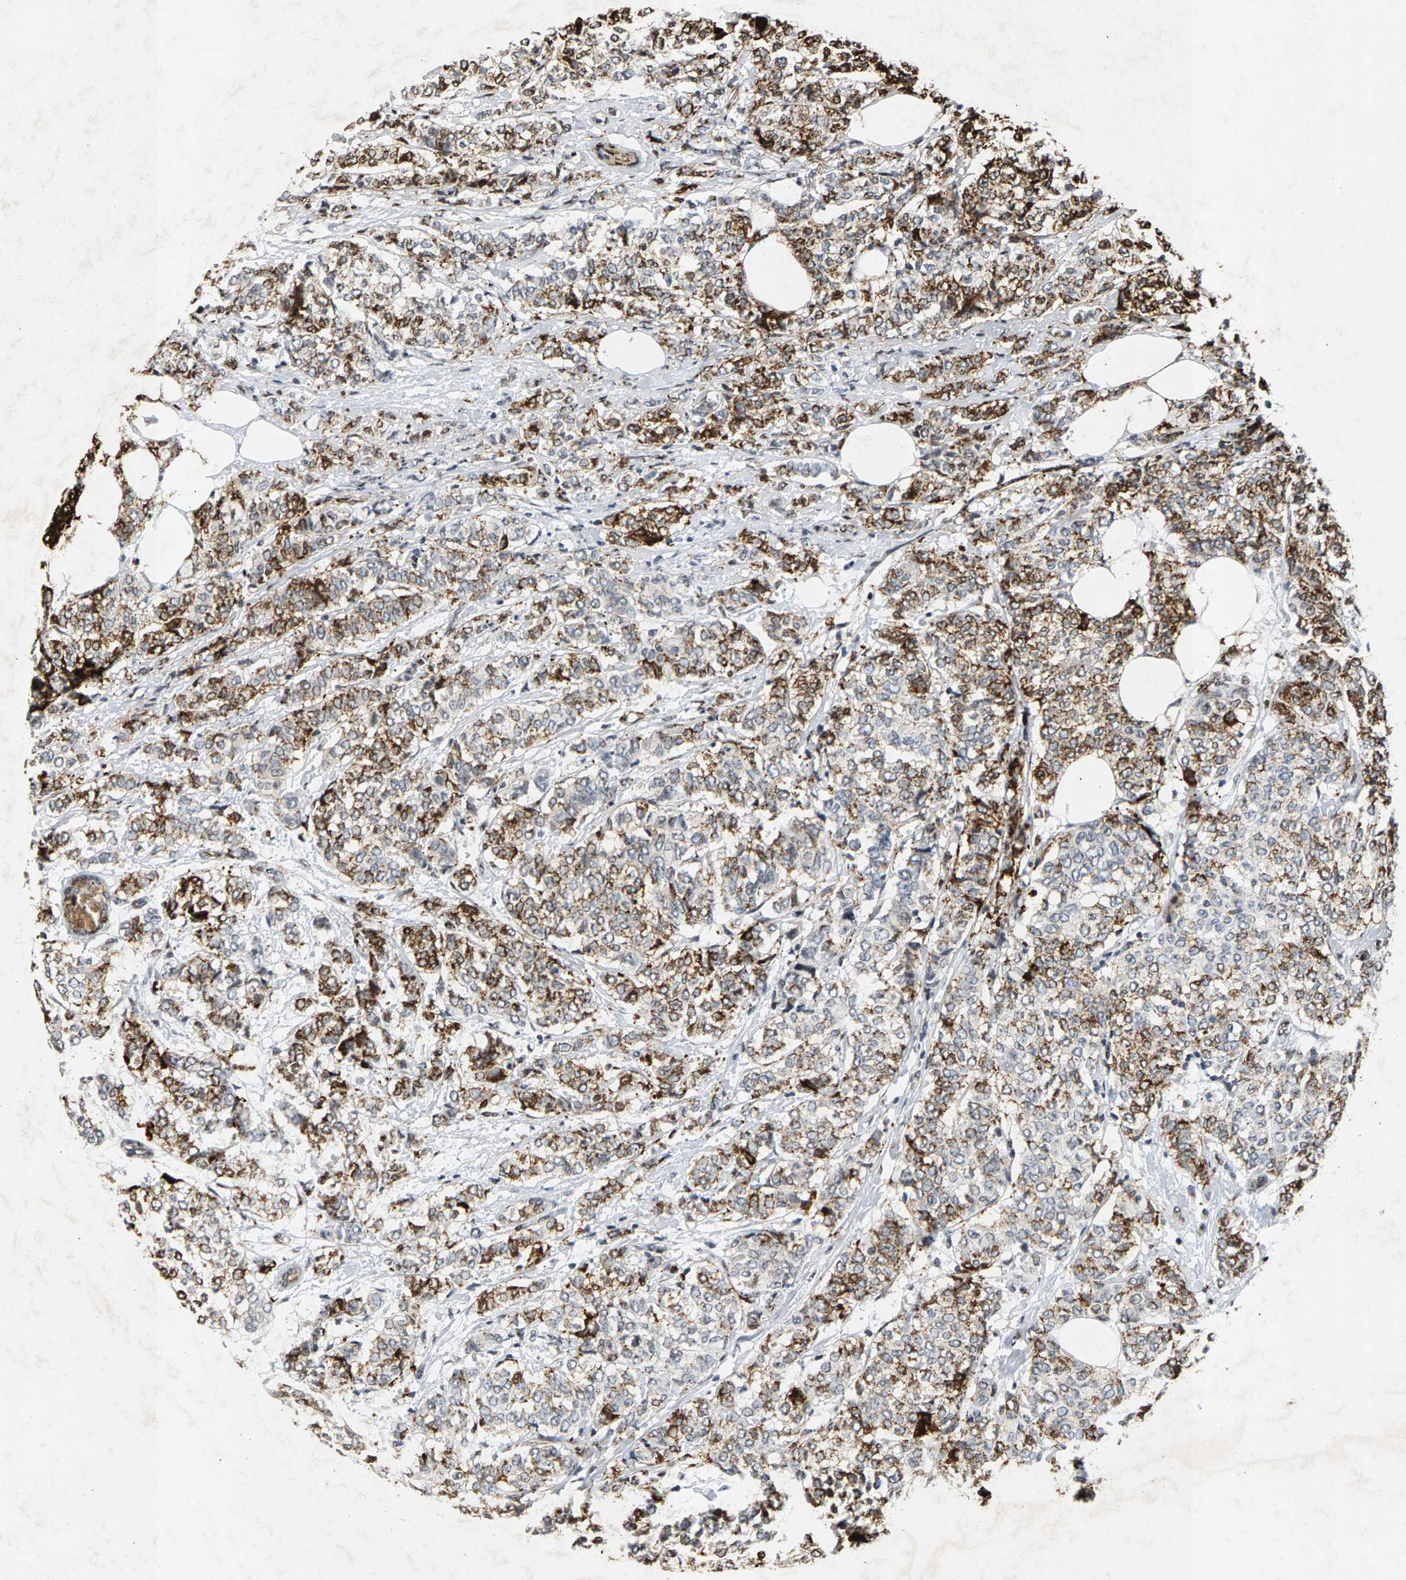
{"staining": {"intensity": "strong", "quantity": "25%-75%", "location": "cytoplasmic/membranous"}, "tissue": "breast cancer", "cell_type": "Tumor cells", "image_type": "cancer", "snomed": [{"axis": "morphology", "description": "Lobular carcinoma"}, {"axis": "topography", "description": "Breast"}], "caption": "This is a micrograph of immunohistochemistry staining of breast cancer (lobular carcinoma), which shows strong expression in the cytoplasmic/membranous of tumor cells.", "gene": "ZPR1", "patient": {"sex": "female", "age": 60}}